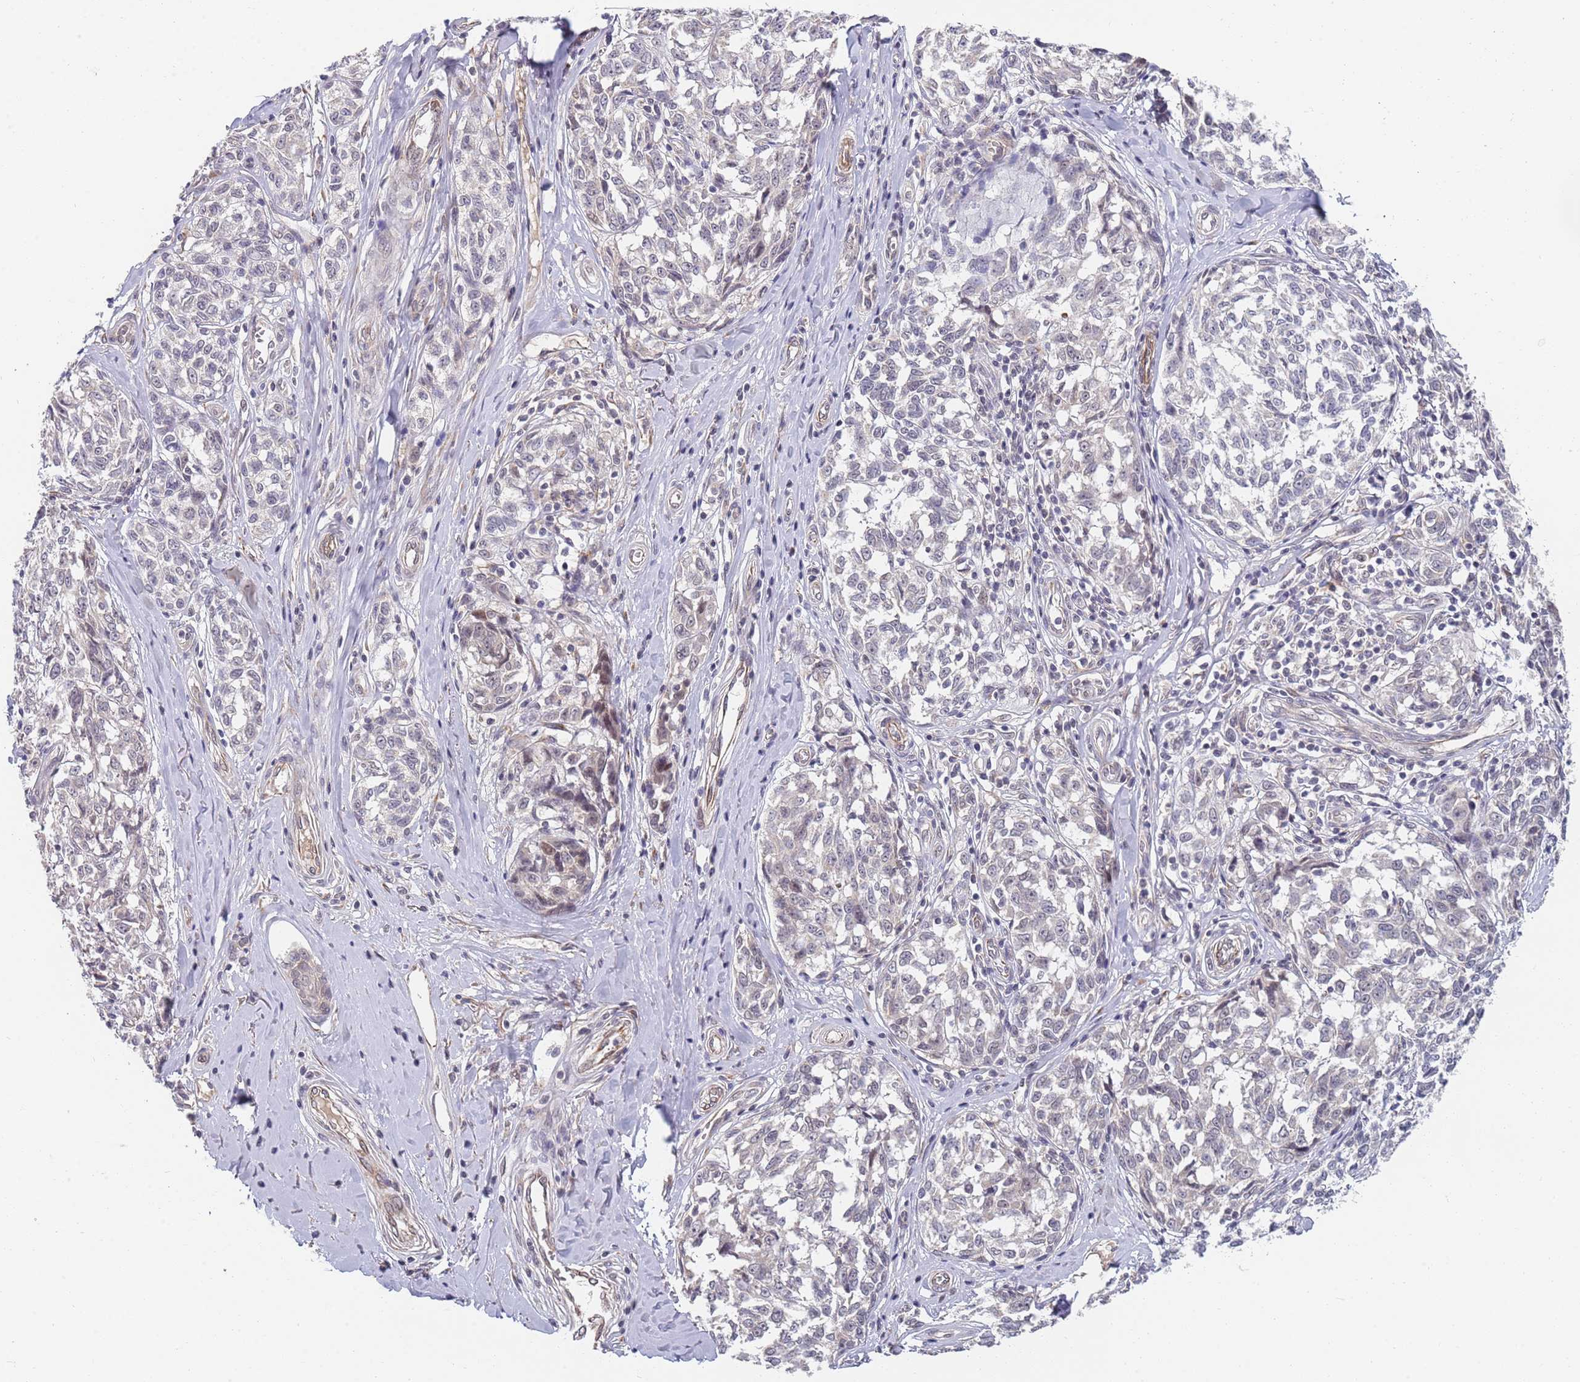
{"staining": {"intensity": "negative", "quantity": "none", "location": "none"}, "tissue": "melanoma", "cell_type": "Tumor cells", "image_type": "cancer", "snomed": [{"axis": "morphology", "description": "Normal tissue, NOS"}, {"axis": "morphology", "description": "Malignant melanoma, NOS"}, {"axis": "topography", "description": "Skin"}], "caption": "This is an immunohistochemistry image of malignant melanoma. There is no staining in tumor cells.", "gene": "B4GALT4", "patient": {"sex": "female", "age": 64}}